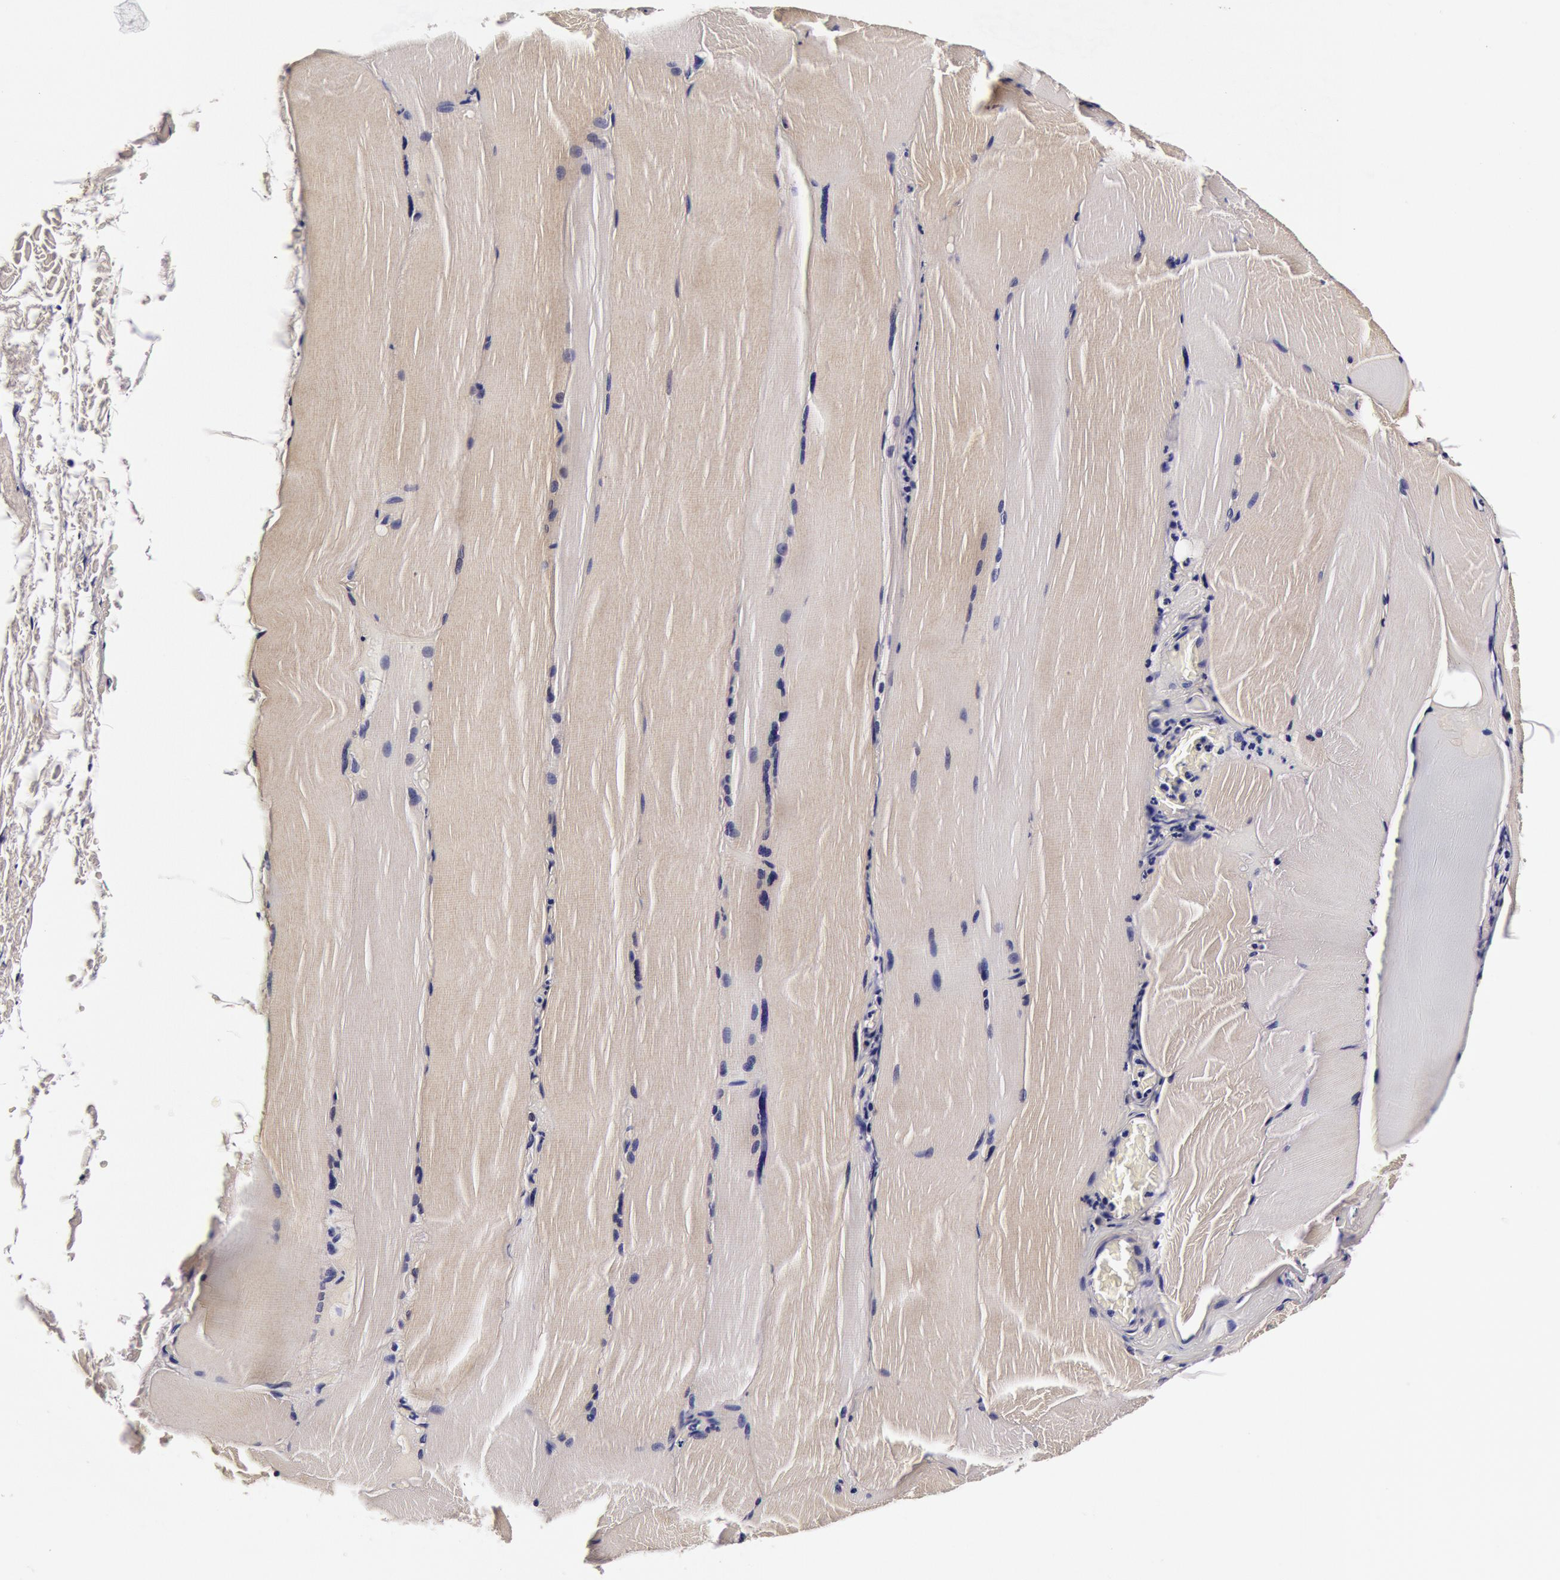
{"staining": {"intensity": "weak", "quantity": "<25%", "location": "cytoplasmic/membranous"}, "tissue": "skeletal muscle", "cell_type": "Myocytes", "image_type": "normal", "snomed": [{"axis": "morphology", "description": "Normal tissue, NOS"}, {"axis": "topography", "description": "Skeletal muscle"}], "caption": "A high-resolution photomicrograph shows IHC staining of unremarkable skeletal muscle, which displays no significant expression in myocytes.", "gene": "CCDC22", "patient": {"sex": "male", "age": 71}}